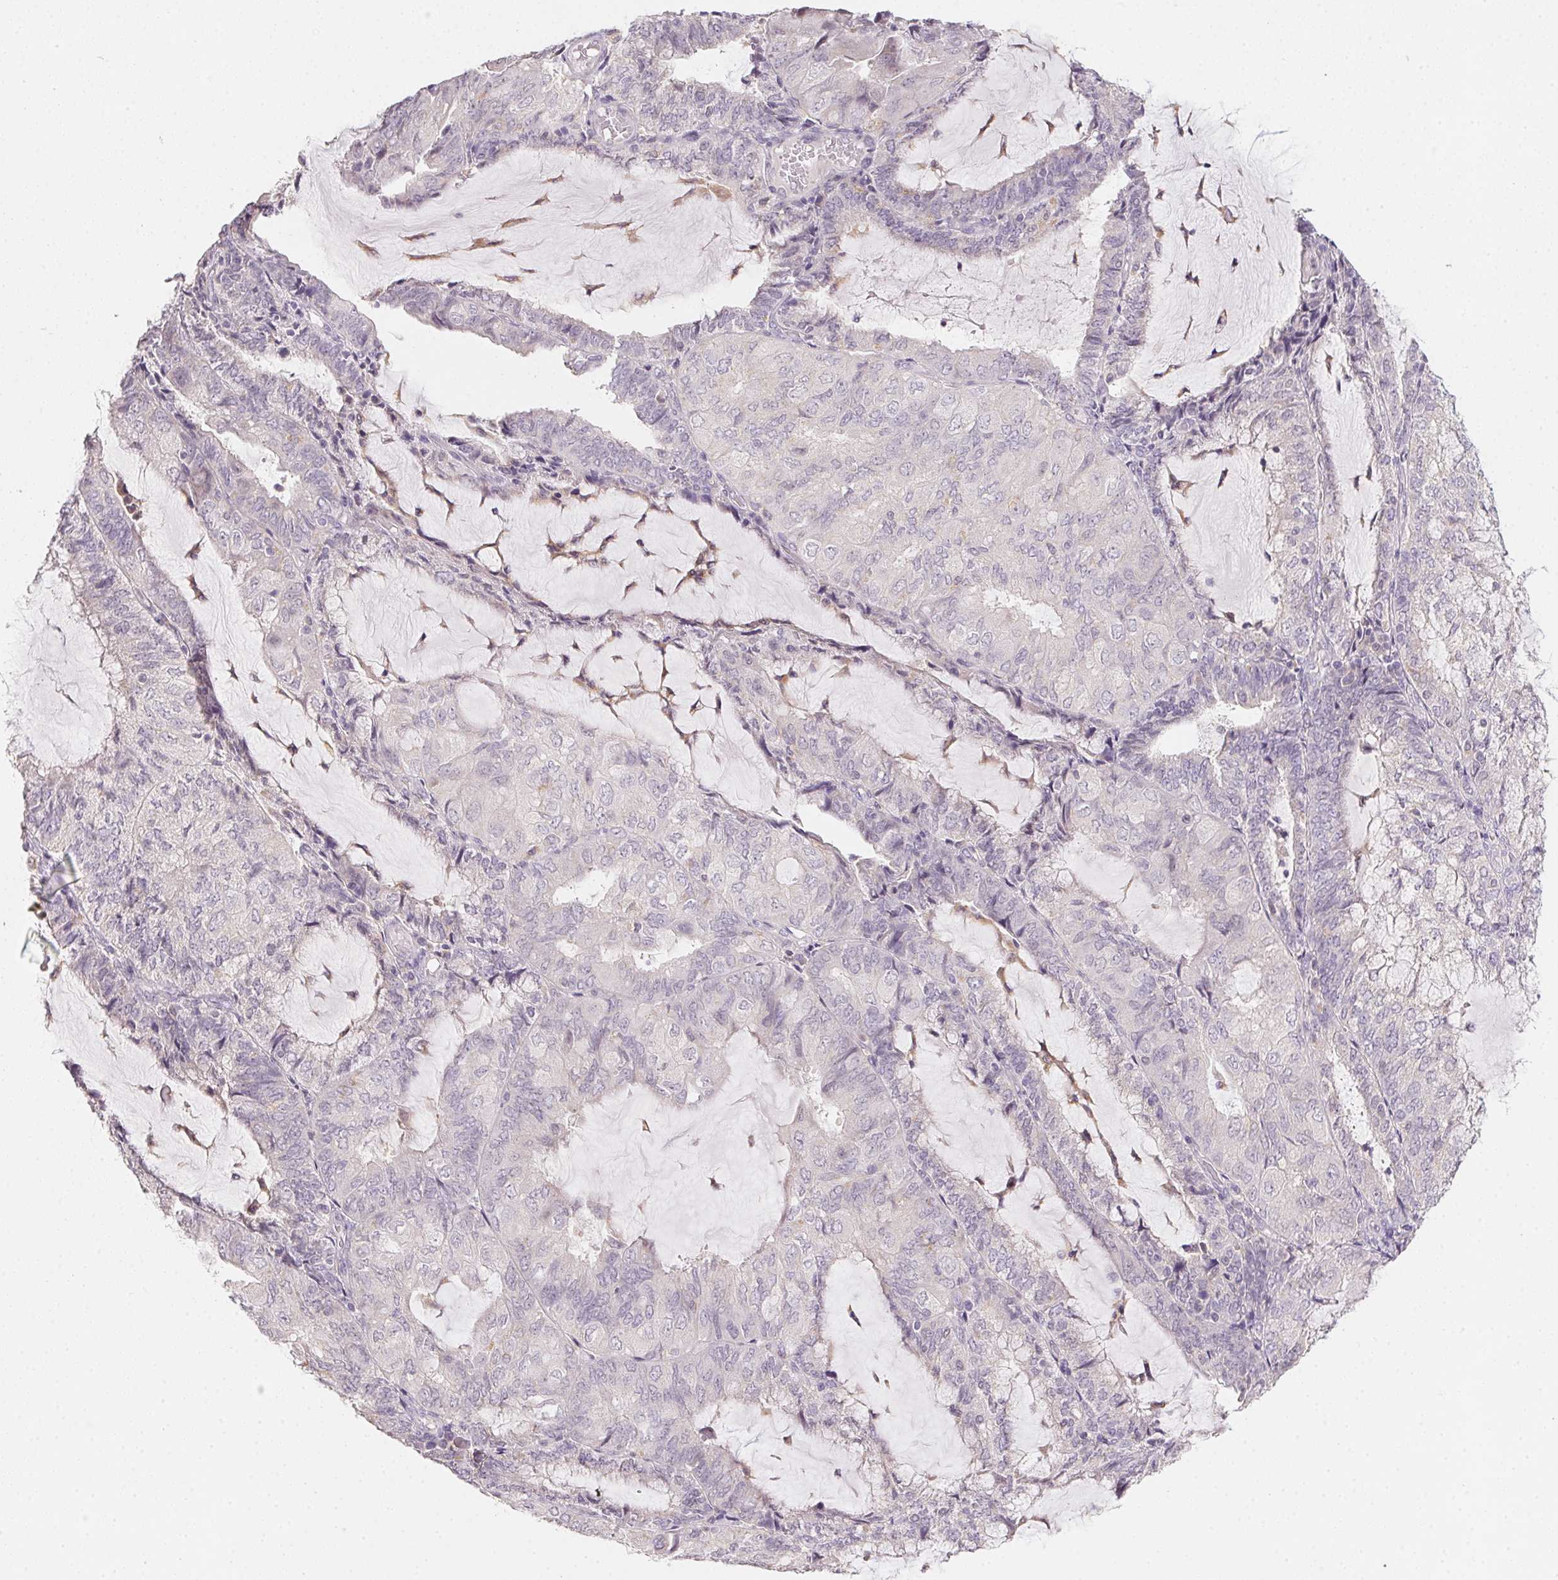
{"staining": {"intensity": "negative", "quantity": "none", "location": "none"}, "tissue": "endometrial cancer", "cell_type": "Tumor cells", "image_type": "cancer", "snomed": [{"axis": "morphology", "description": "Adenocarcinoma, NOS"}, {"axis": "topography", "description": "Endometrium"}], "caption": "High power microscopy photomicrograph of an IHC photomicrograph of adenocarcinoma (endometrial), revealing no significant expression in tumor cells. (DAB (3,3'-diaminobenzidine) immunohistochemistry, high magnification).", "gene": "SLC6A18", "patient": {"sex": "female", "age": 81}}